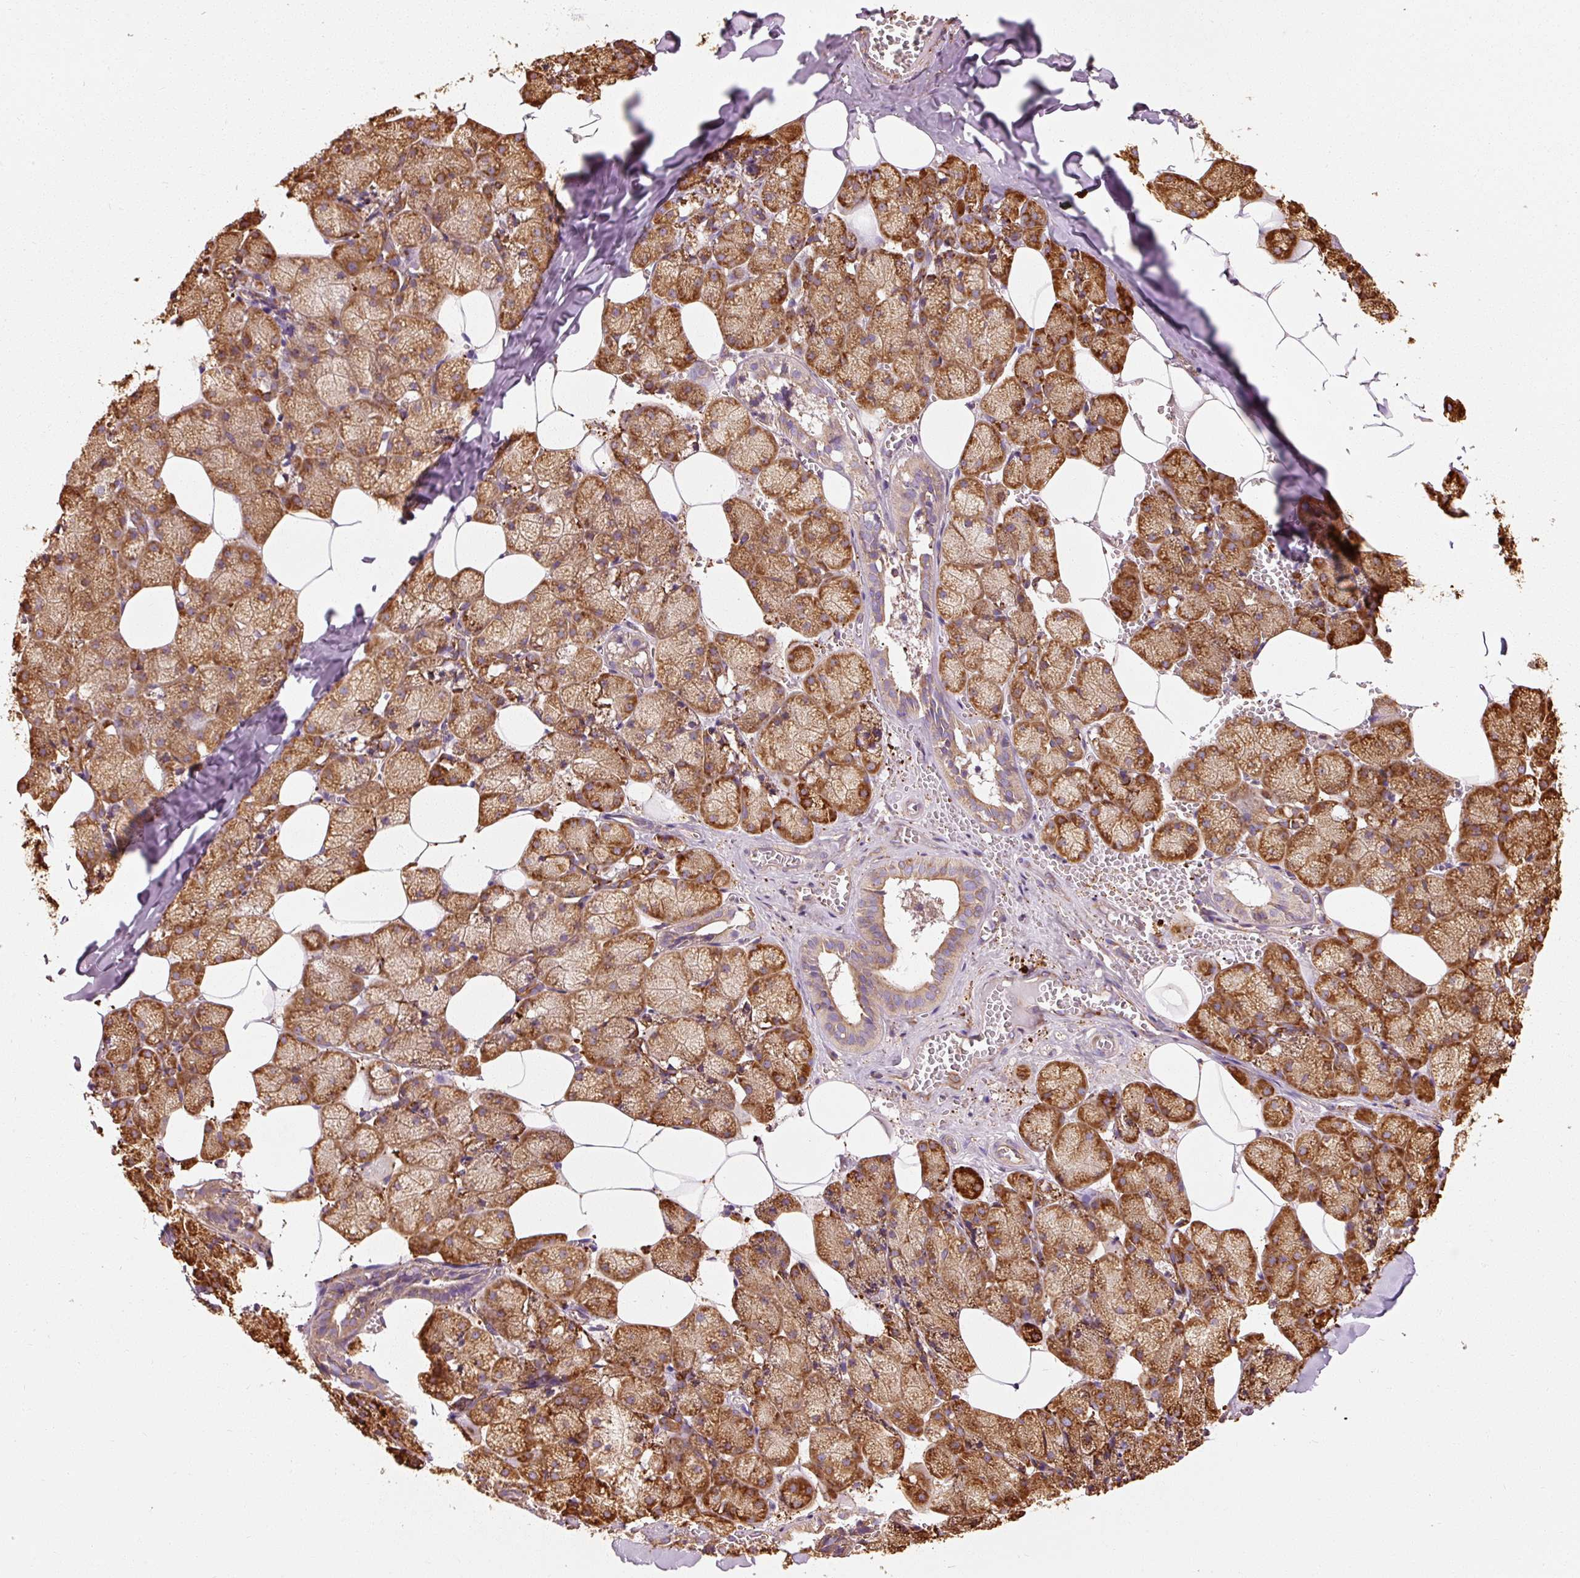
{"staining": {"intensity": "strong", "quantity": ">75%", "location": "cytoplasmic/membranous"}, "tissue": "salivary gland", "cell_type": "Glandular cells", "image_type": "normal", "snomed": [{"axis": "morphology", "description": "Normal tissue, NOS"}, {"axis": "topography", "description": "Salivary gland"}, {"axis": "topography", "description": "Peripheral nerve tissue"}], "caption": "The histopathology image reveals staining of benign salivary gland, revealing strong cytoplasmic/membranous protein expression (brown color) within glandular cells.", "gene": "ENSG00000256500", "patient": {"sex": "male", "age": 38}}